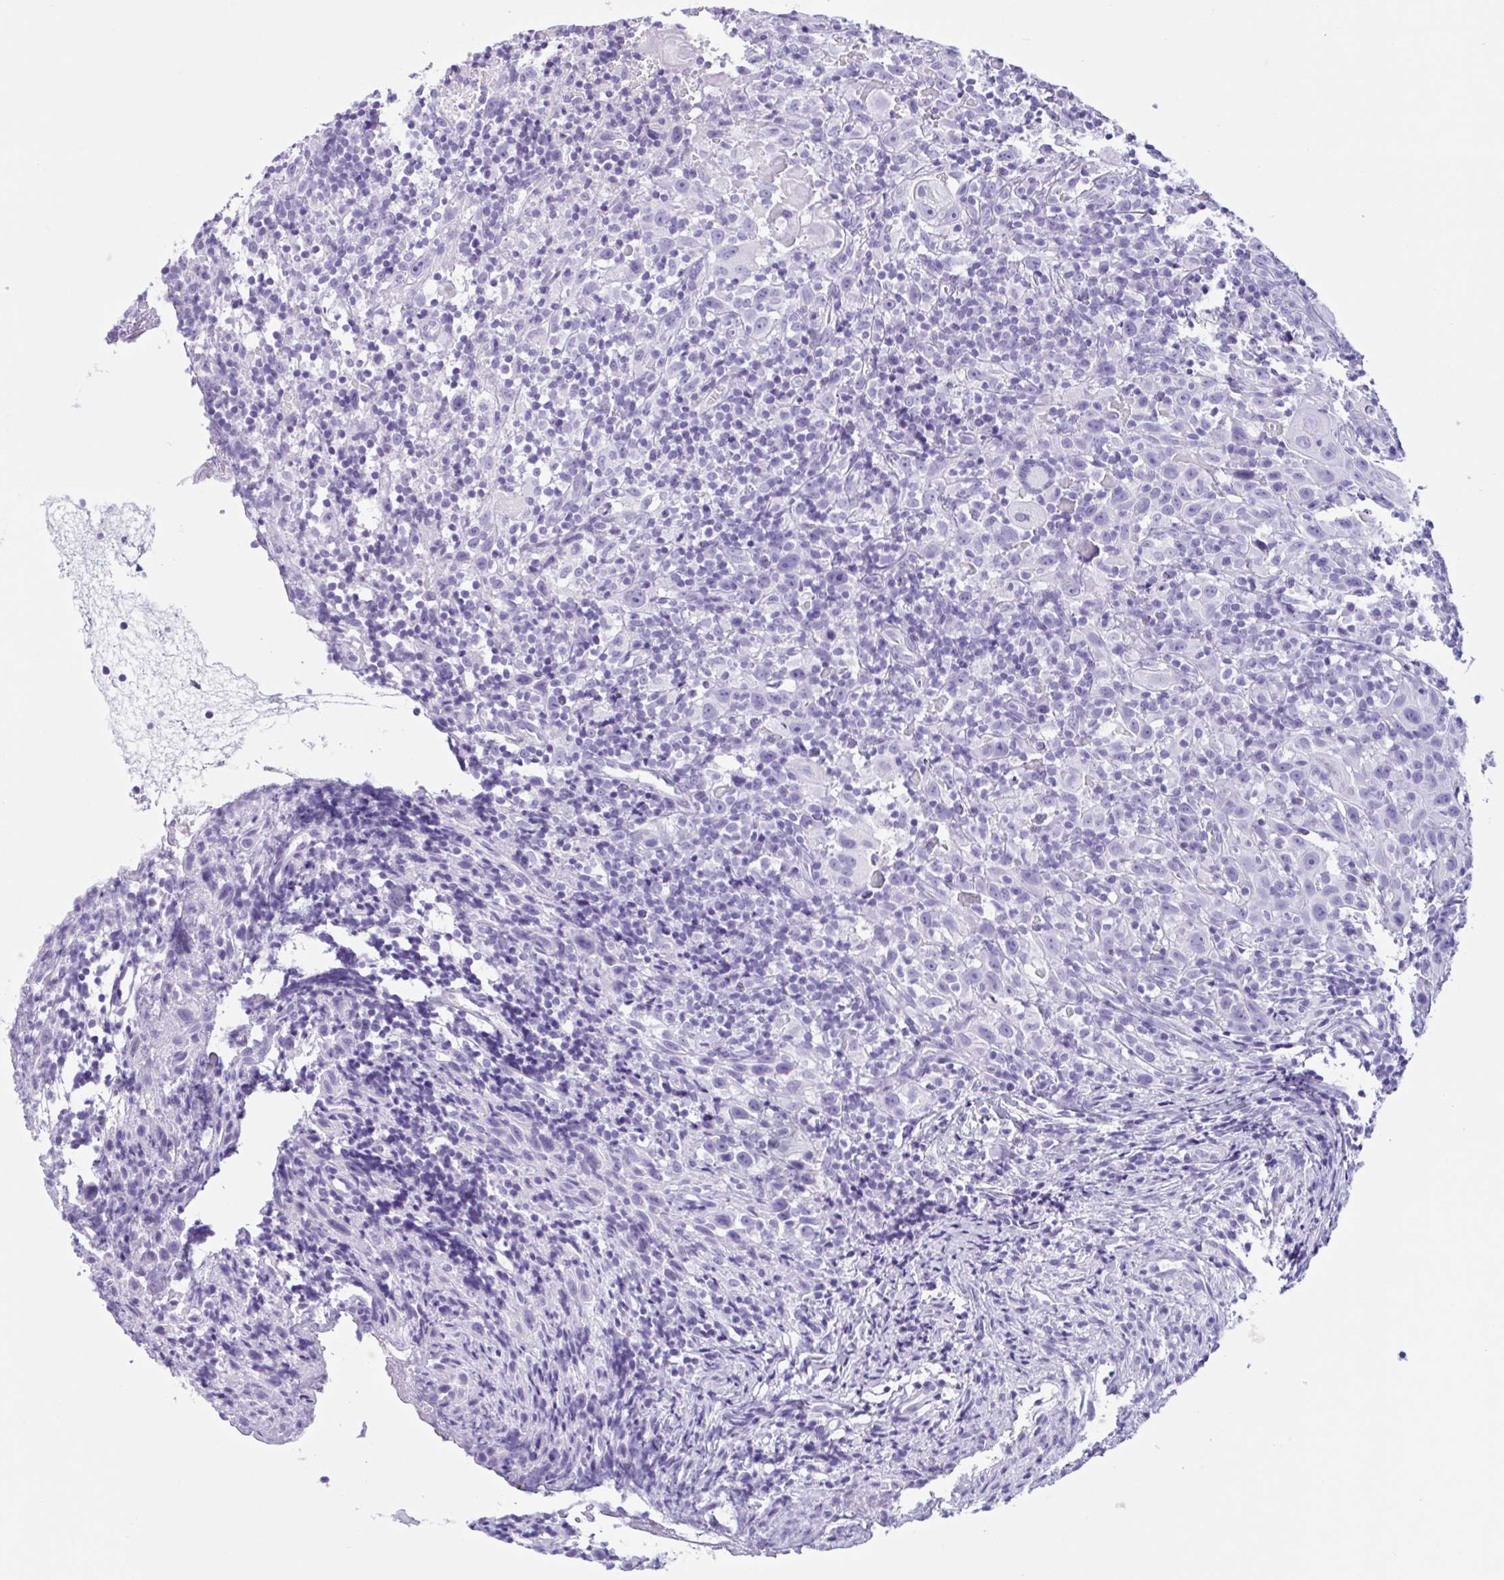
{"staining": {"intensity": "negative", "quantity": "none", "location": "none"}, "tissue": "head and neck cancer", "cell_type": "Tumor cells", "image_type": "cancer", "snomed": [{"axis": "morphology", "description": "Squamous cell carcinoma, NOS"}, {"axis": "topography", "description": "Head-Neck"}], "caption": "This photomicrograph is of head and neck cancer stained with immunohistochemistry (IHC) to label a protein in brown with the nuclei are counter-stained blue. There is no staining in tumor cells.", "gene": "MRGPRG", "patient": {"sex": "female", "age": 95}}